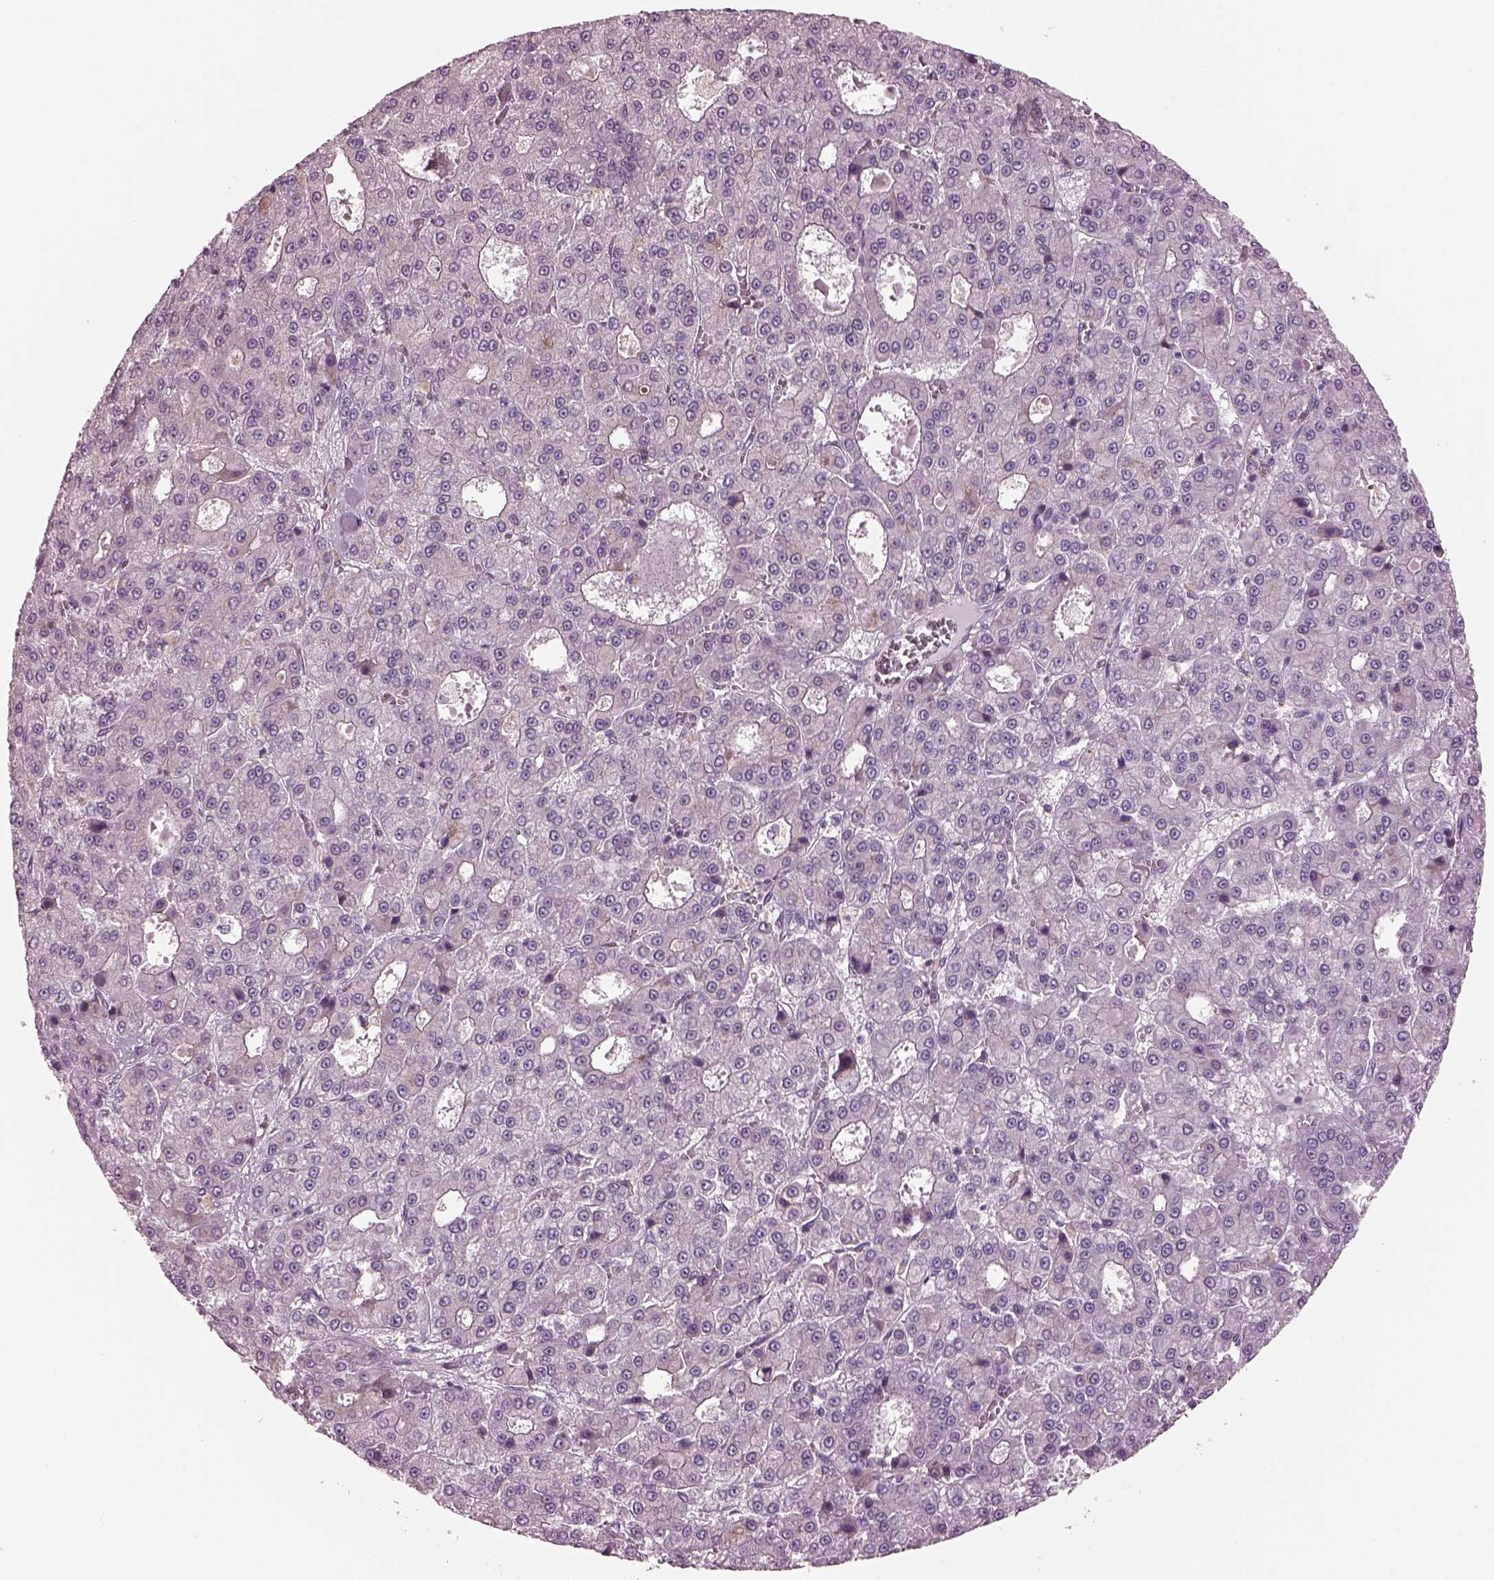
{"staining": {"intensity": "negative", "quantity": "none", "location": "none"}, "tissue": "liver cancer", "cell_type": "Tumor cells", "image_type": "cancer", "snomed": [{"axis": "morphology", "description": "Carcinoma, Hepatocellular, NOS"}, {"axis": "topography", "description": "Liver"}], "caption": "Liver cancer was stained to show a protein in brown. There is no significant staining in tumor cells.", "gene": "SRI", "patient": {"sex": "male", "age": 70}}